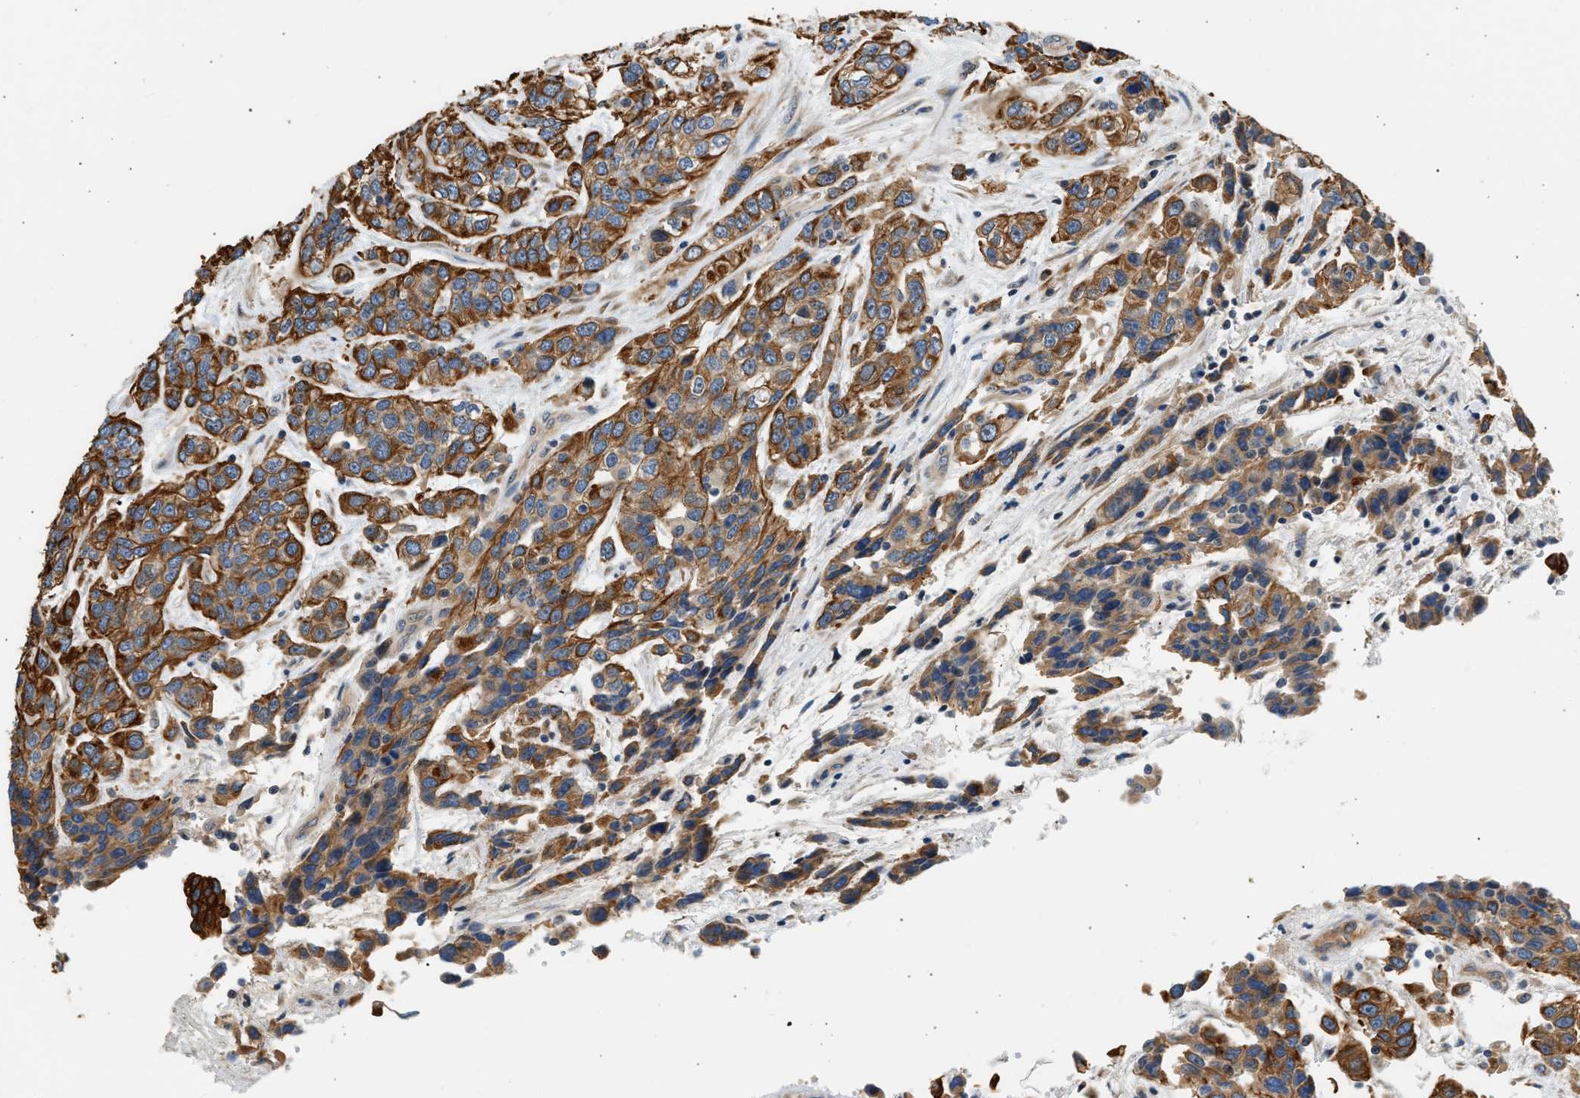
{"staining": {"intensity": "strong", "quantity": ">75%", "location": "cytoplasmic/membranous"}, "tissue": "urothelial cancer", "cell_type": "Tumor cells", "image_type": "cancer", "snomed": [{"axis": "morphology", "description": "Urothelial carcinoma, High grade"}, {"axis": "topography", "description": "Urinary bladder"}], "caption": "Protein expression analysis of human urothelial cancer reveals strong cytoplasmic/membranous staining in about >75% of tumor cells. The protein is stained brown, and the nuclei are stained in blue (DAB IHC with brightfield microscopy, high magnification).", "gene": "WDR31", "patient": {"sex": "female", "age": 80}}